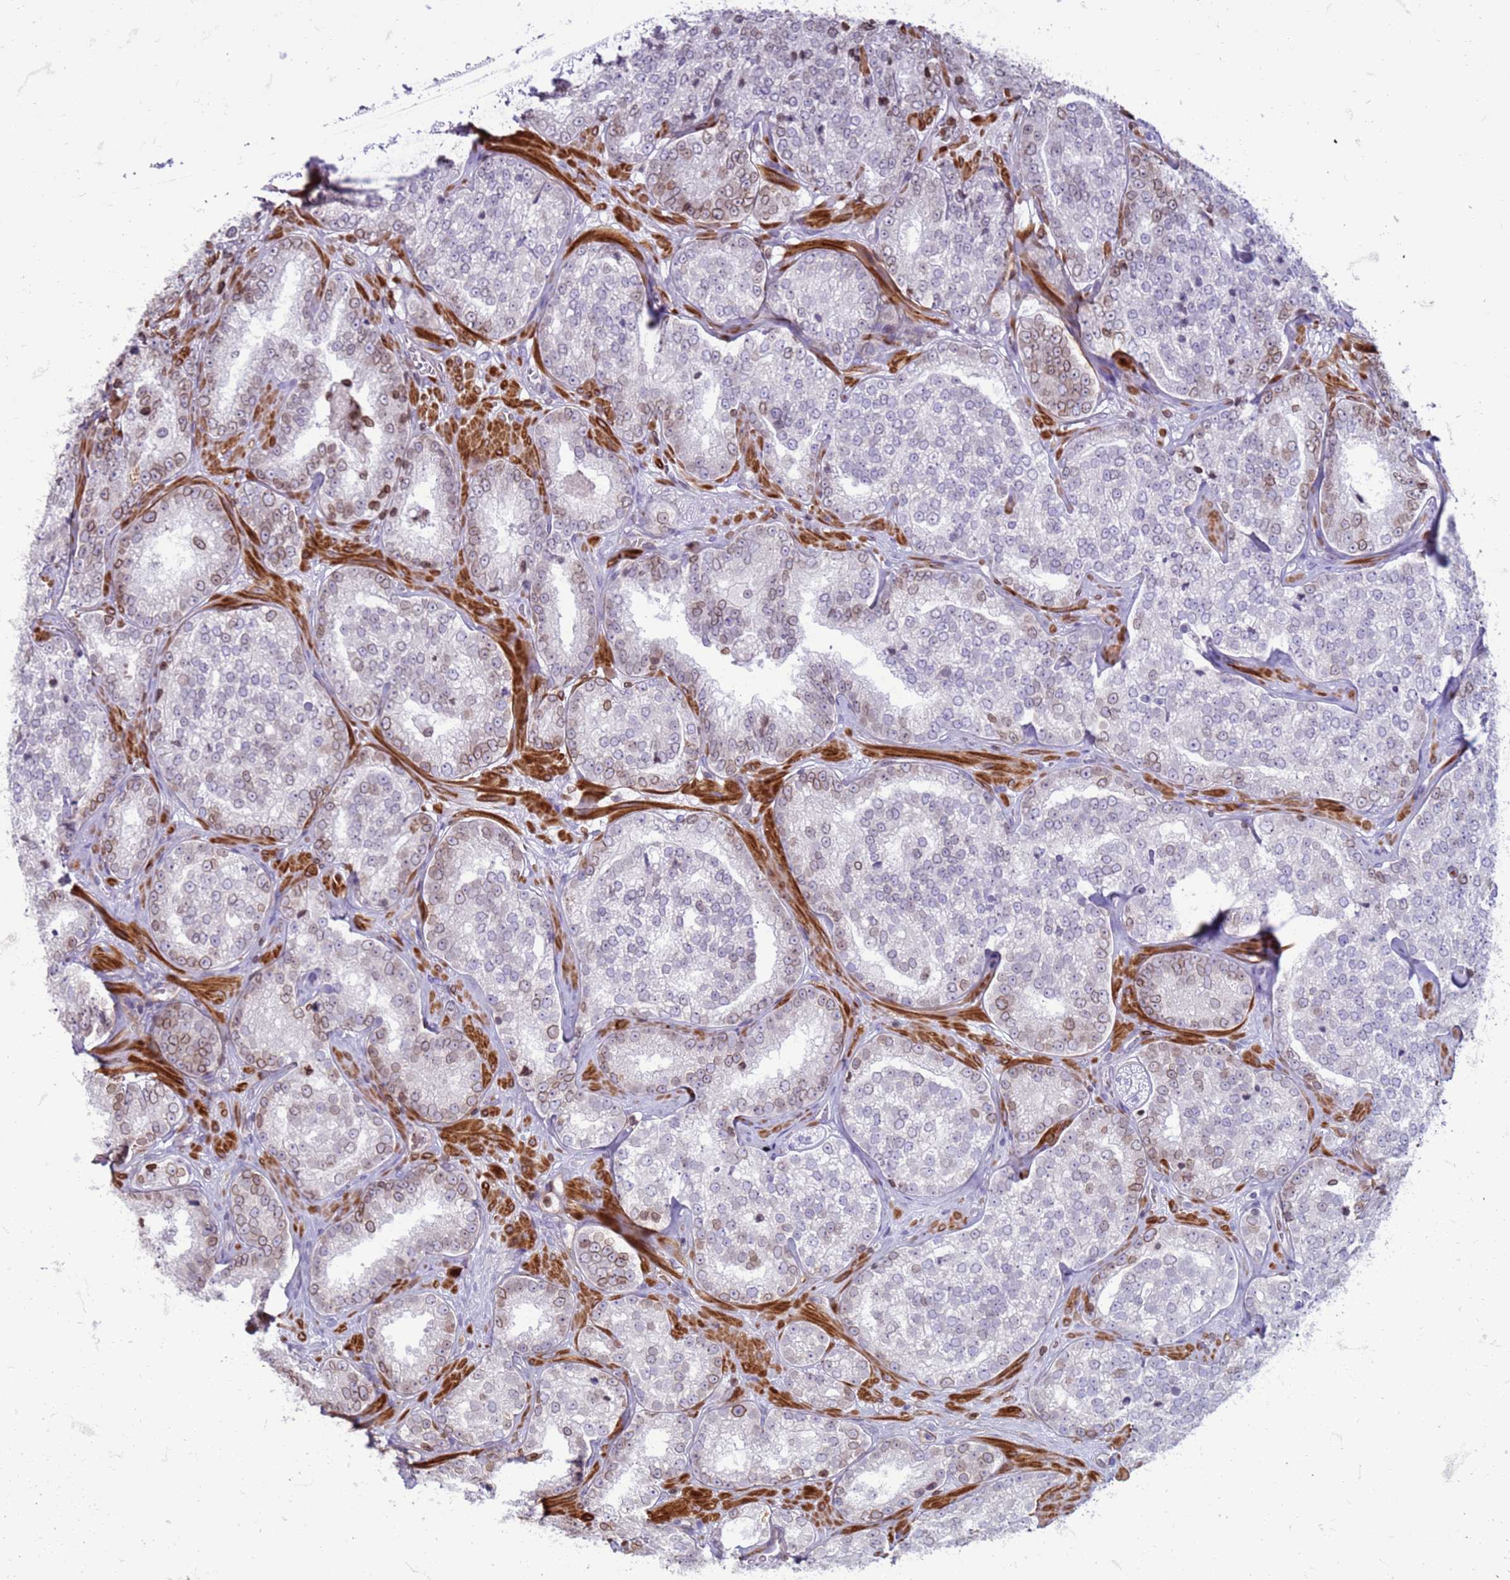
{"staining": {"intensity": "weak", "quantity": "<25%", "location": "cytoplasmic/membranous,nuclear"}, "tissue": "prostate cancer", "cell_type": "Tumor cells", "image_type": "cancer", "snomed": [{"axis": "morphology", "description": "Normal tissue, NOS"}, {"axis": "morphology", "description": "Adenocarcinoma, High grade"}, {"axis": "topography", "description": "Prostate"}], "caption": "There is no significant positivity in tumor cells of prostate adenocarcinoma (high-grade). (Immunohistochemistry (ihc), brightfield microscopy, high magnification).", "gene": "METTL25B", "patient": {"sex": "male", "age": 83}}